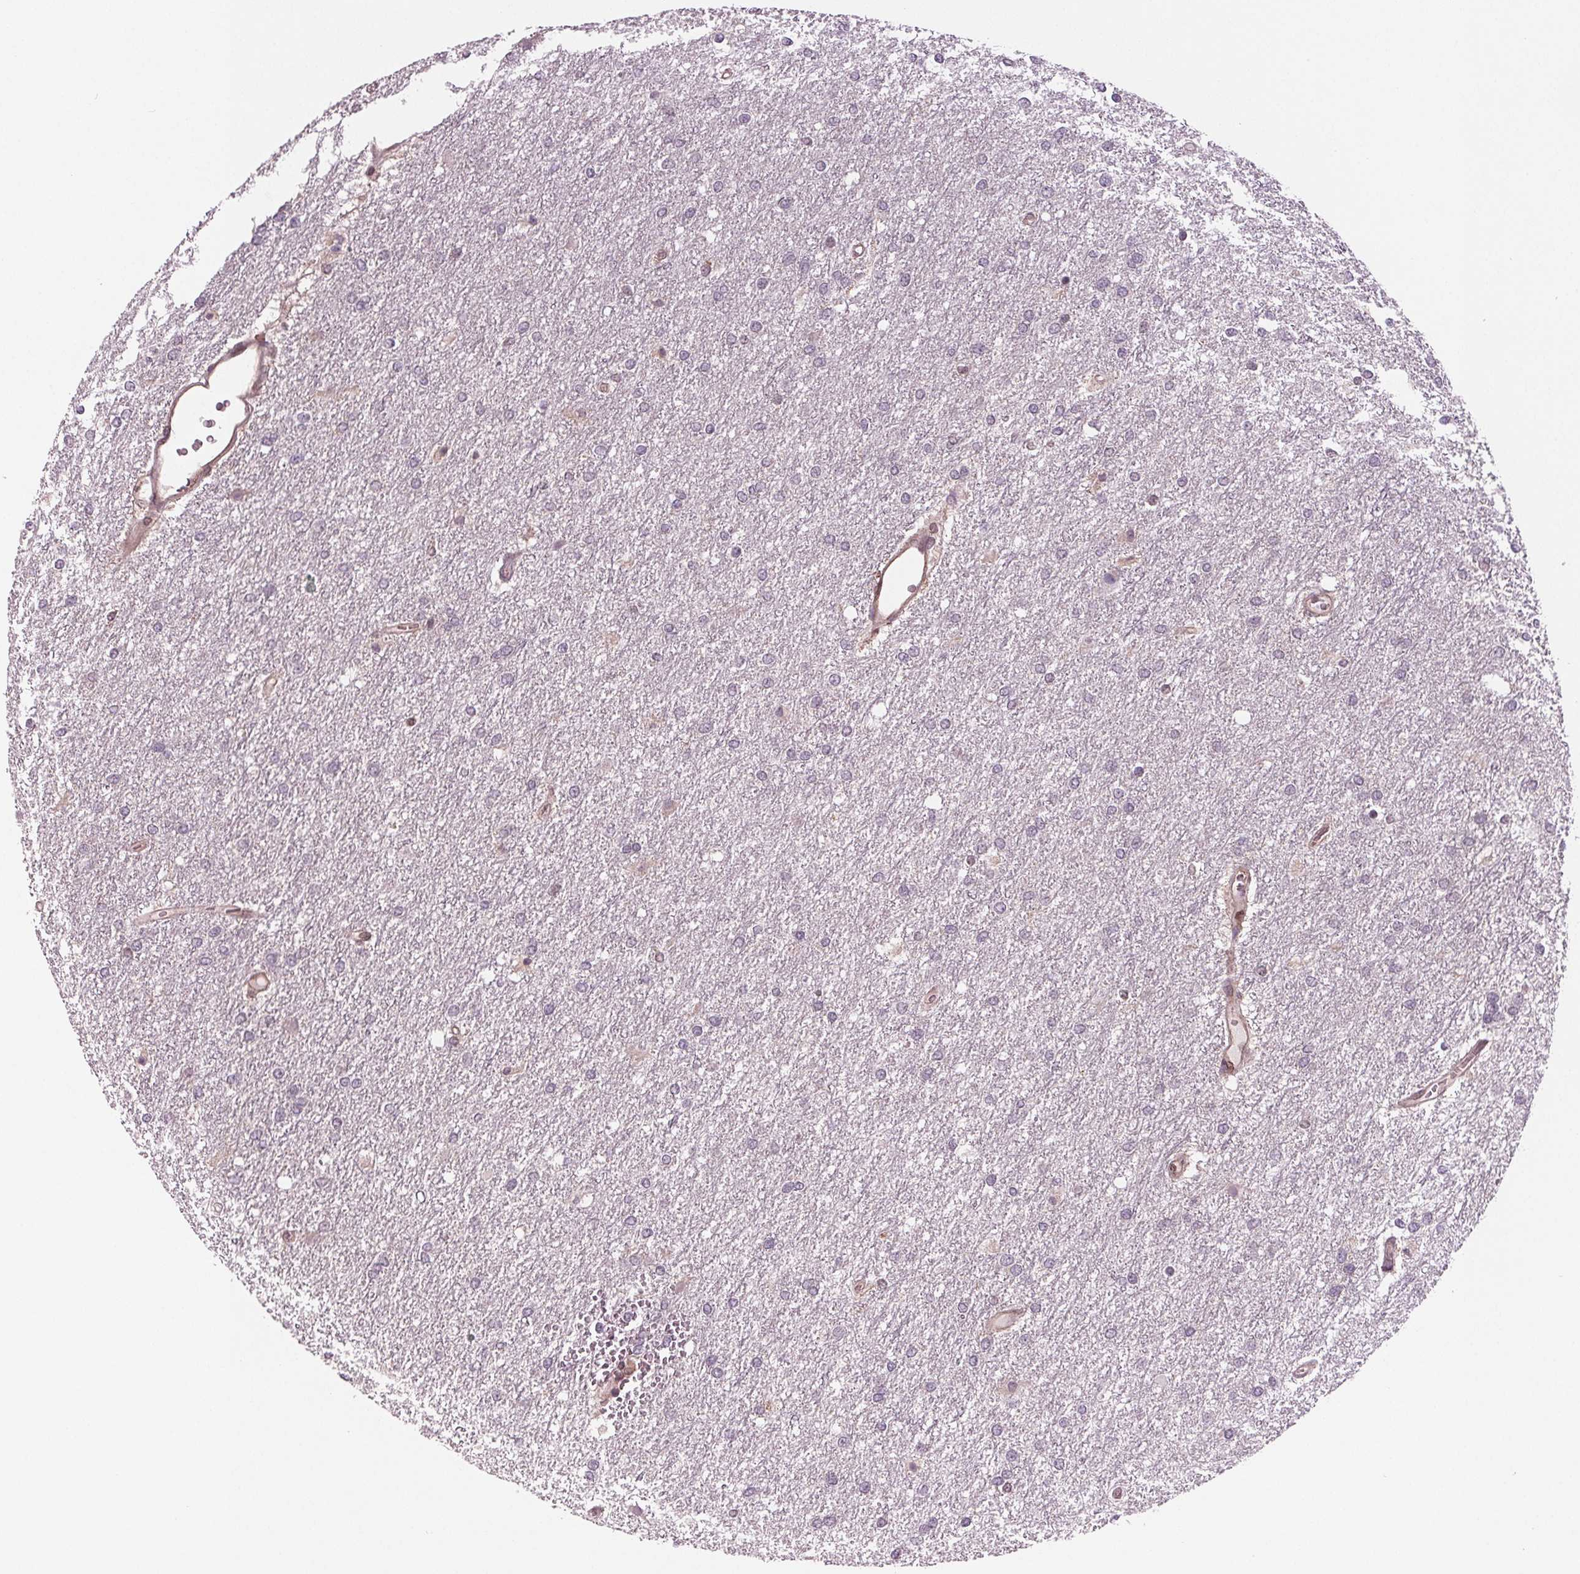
{"staining": {"intensity": "negative", "quantity": "none", "location": "none"}, "tissue": "glioma", "cell_type": "Tumor cells", "image_type": "cancer", "snomed": [{"axis": "morphology", "description": "Glioma, malignant, High grade"}, {"axis": "topography", "description": "Brain"}], "caption": "The histopathology image exhibits no significant expression in tumor cells of glioma.", "gene": "STAT3", "patient": {"sex": "female", "age": 61}}